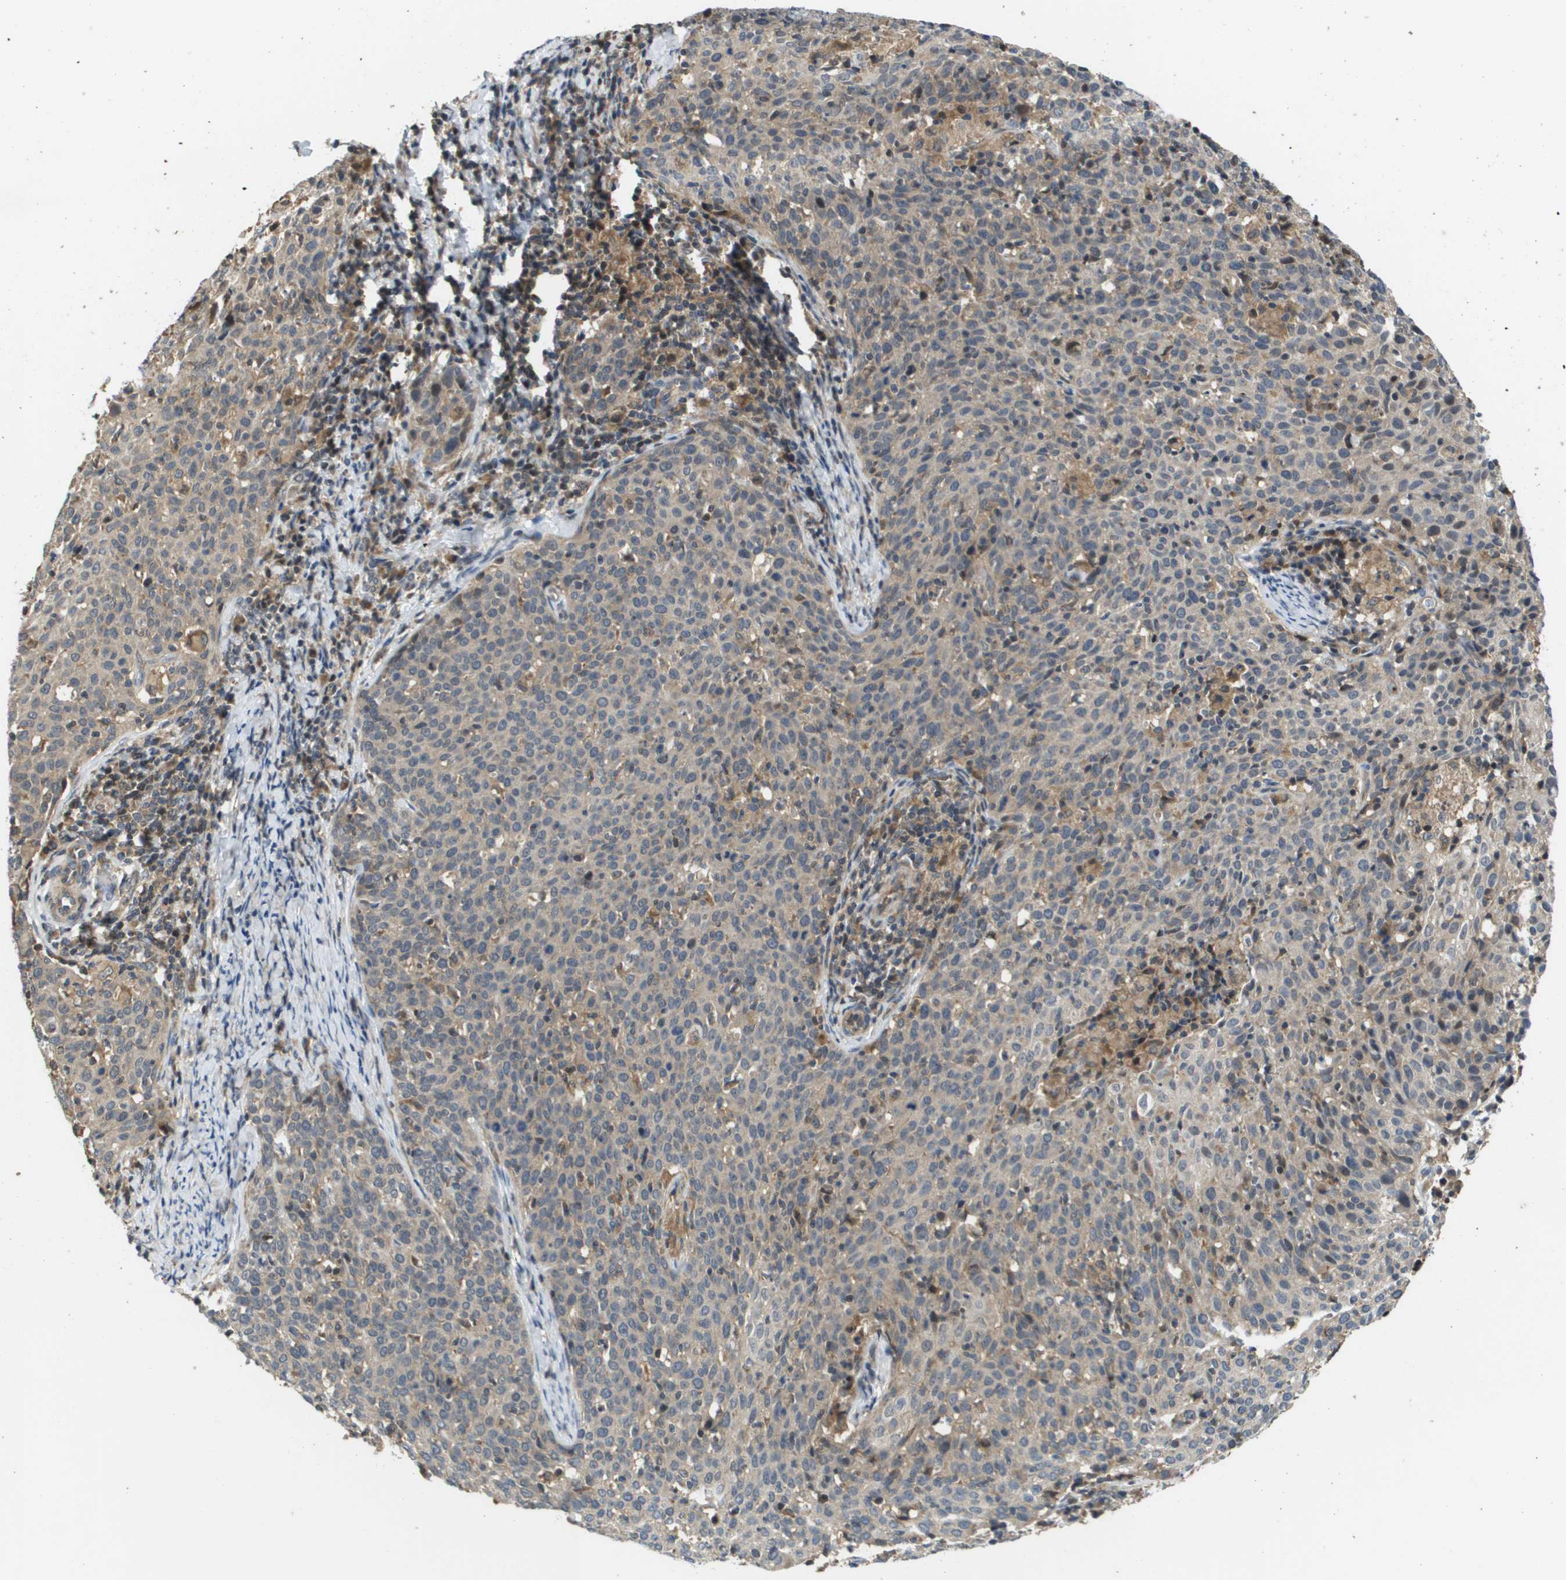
{"staining": {"intensity": "weak", "quantity": "<25%", "location": "cytoplasmic/membranous"}, "tissue": "cervical cancer", "cell_type": "Tumor cells", "image_type": "cancer", "snomed": [{"axis": "morphology", "description": "Squamous cell carcinoma, NOS"}, {"axis": "topography", "description": "Cervix"}], "caption": "Tumor cells show no significant positivity in squamous cell carcinoma (cervical).", "gene": "RBM38", "patient": {"sex": "female", "age": 38}}